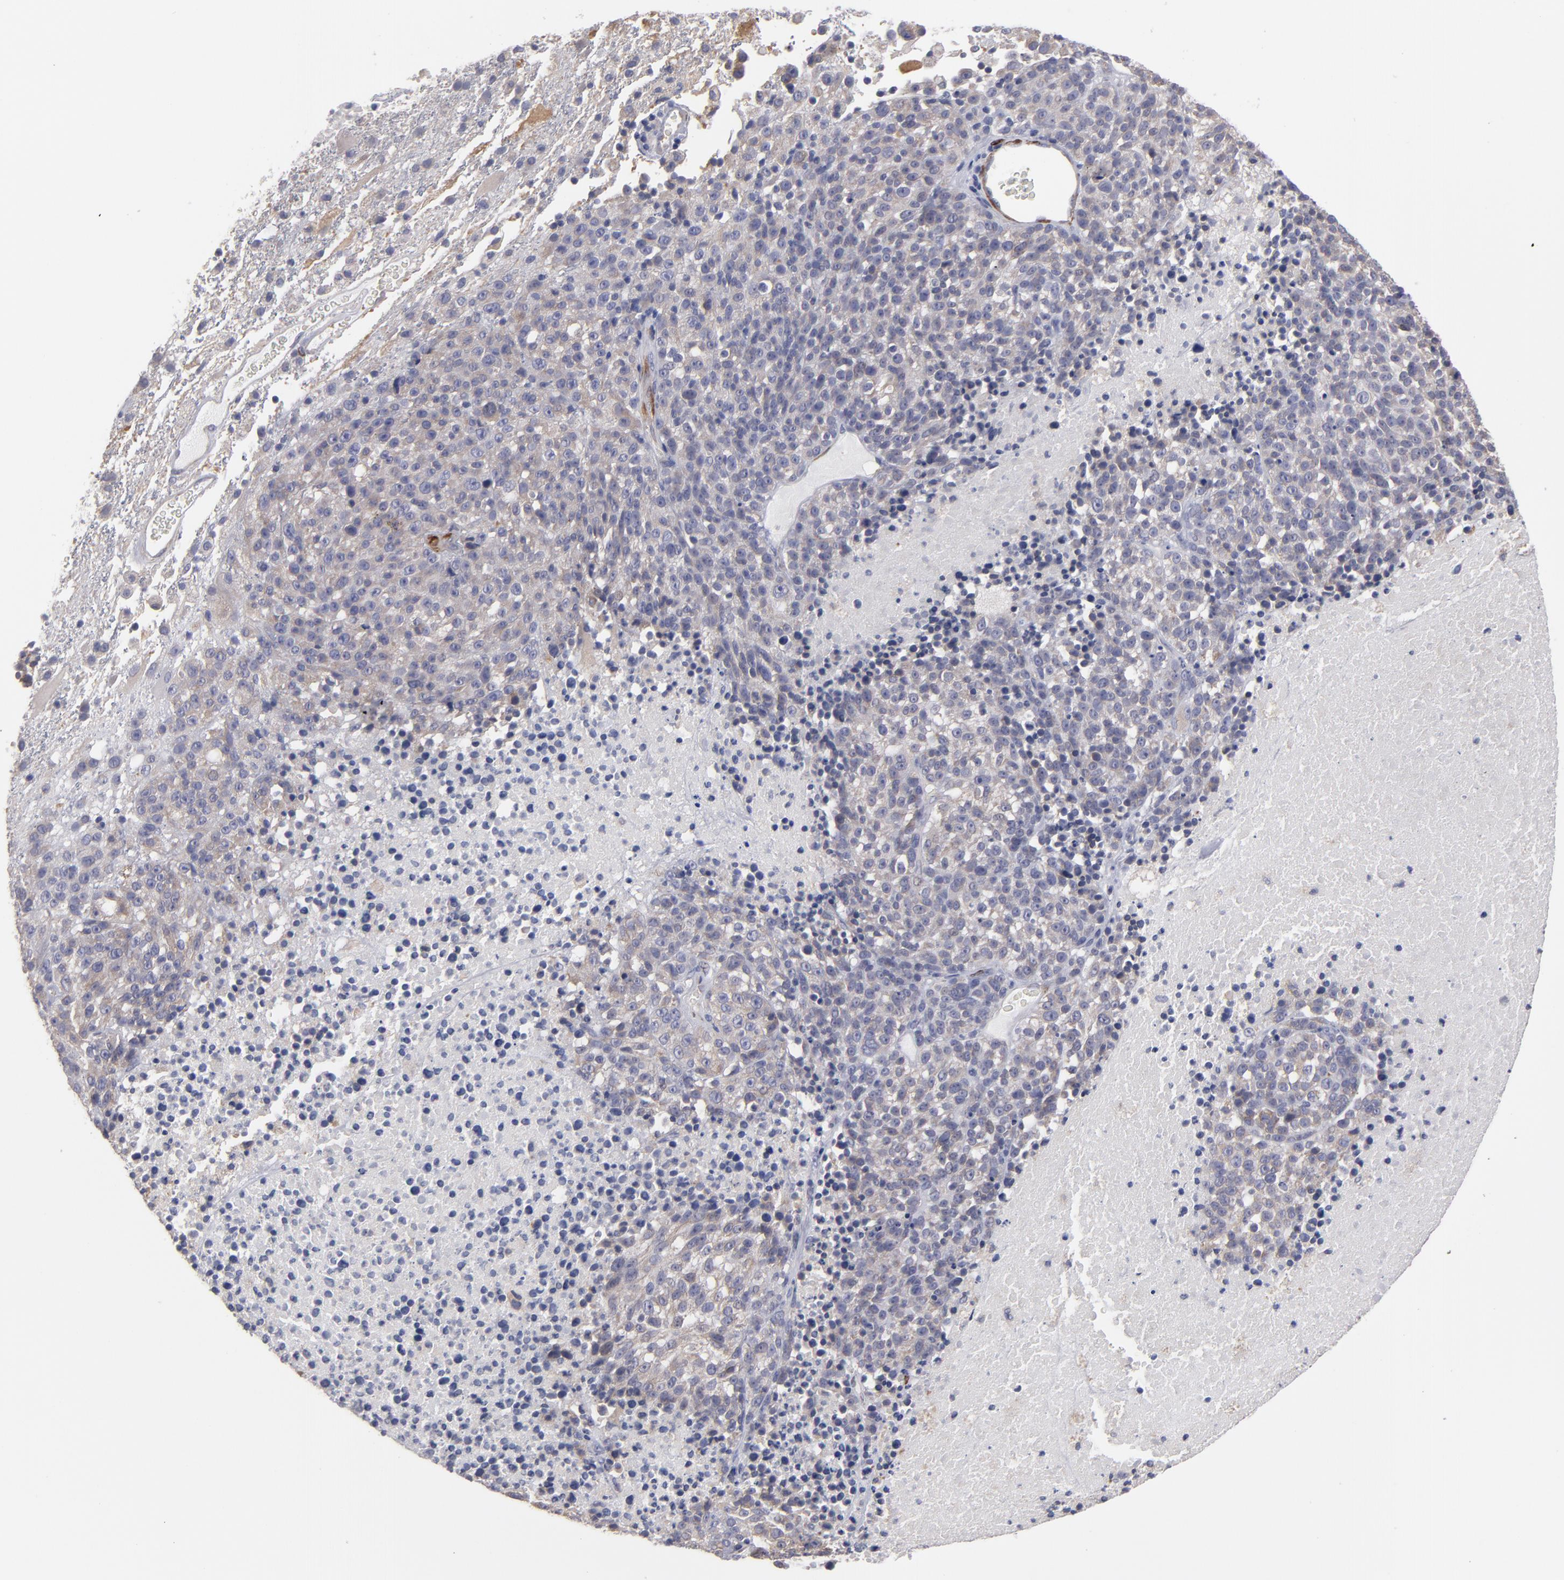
{"staining": {"intensity": "weak", "quantity": "25%-75%", "location": "cytoplasmic/membranous"}, "tissue": "melanoma", "cell_type": "Tumor cells", "image_type": "cancer", "snomed": [{"axis": "morphology", "description": "Malignant melanoma, Metastatic site"}, {"axis": "topography", "description": "Cerebral cortex"}], "caption": "The image reveals staining of malignant melanoma (metastatic site), revealing weak cytoplasmic/membranous protein positivity (brown color) within tumor cells. The protein of interest is stained brown, and the nuclei are stained in blue (DAB IHC with brightfield microscopy, high magnification).", "gene": "SLMAP", "patient": {"sex": "female", "age": 52}}